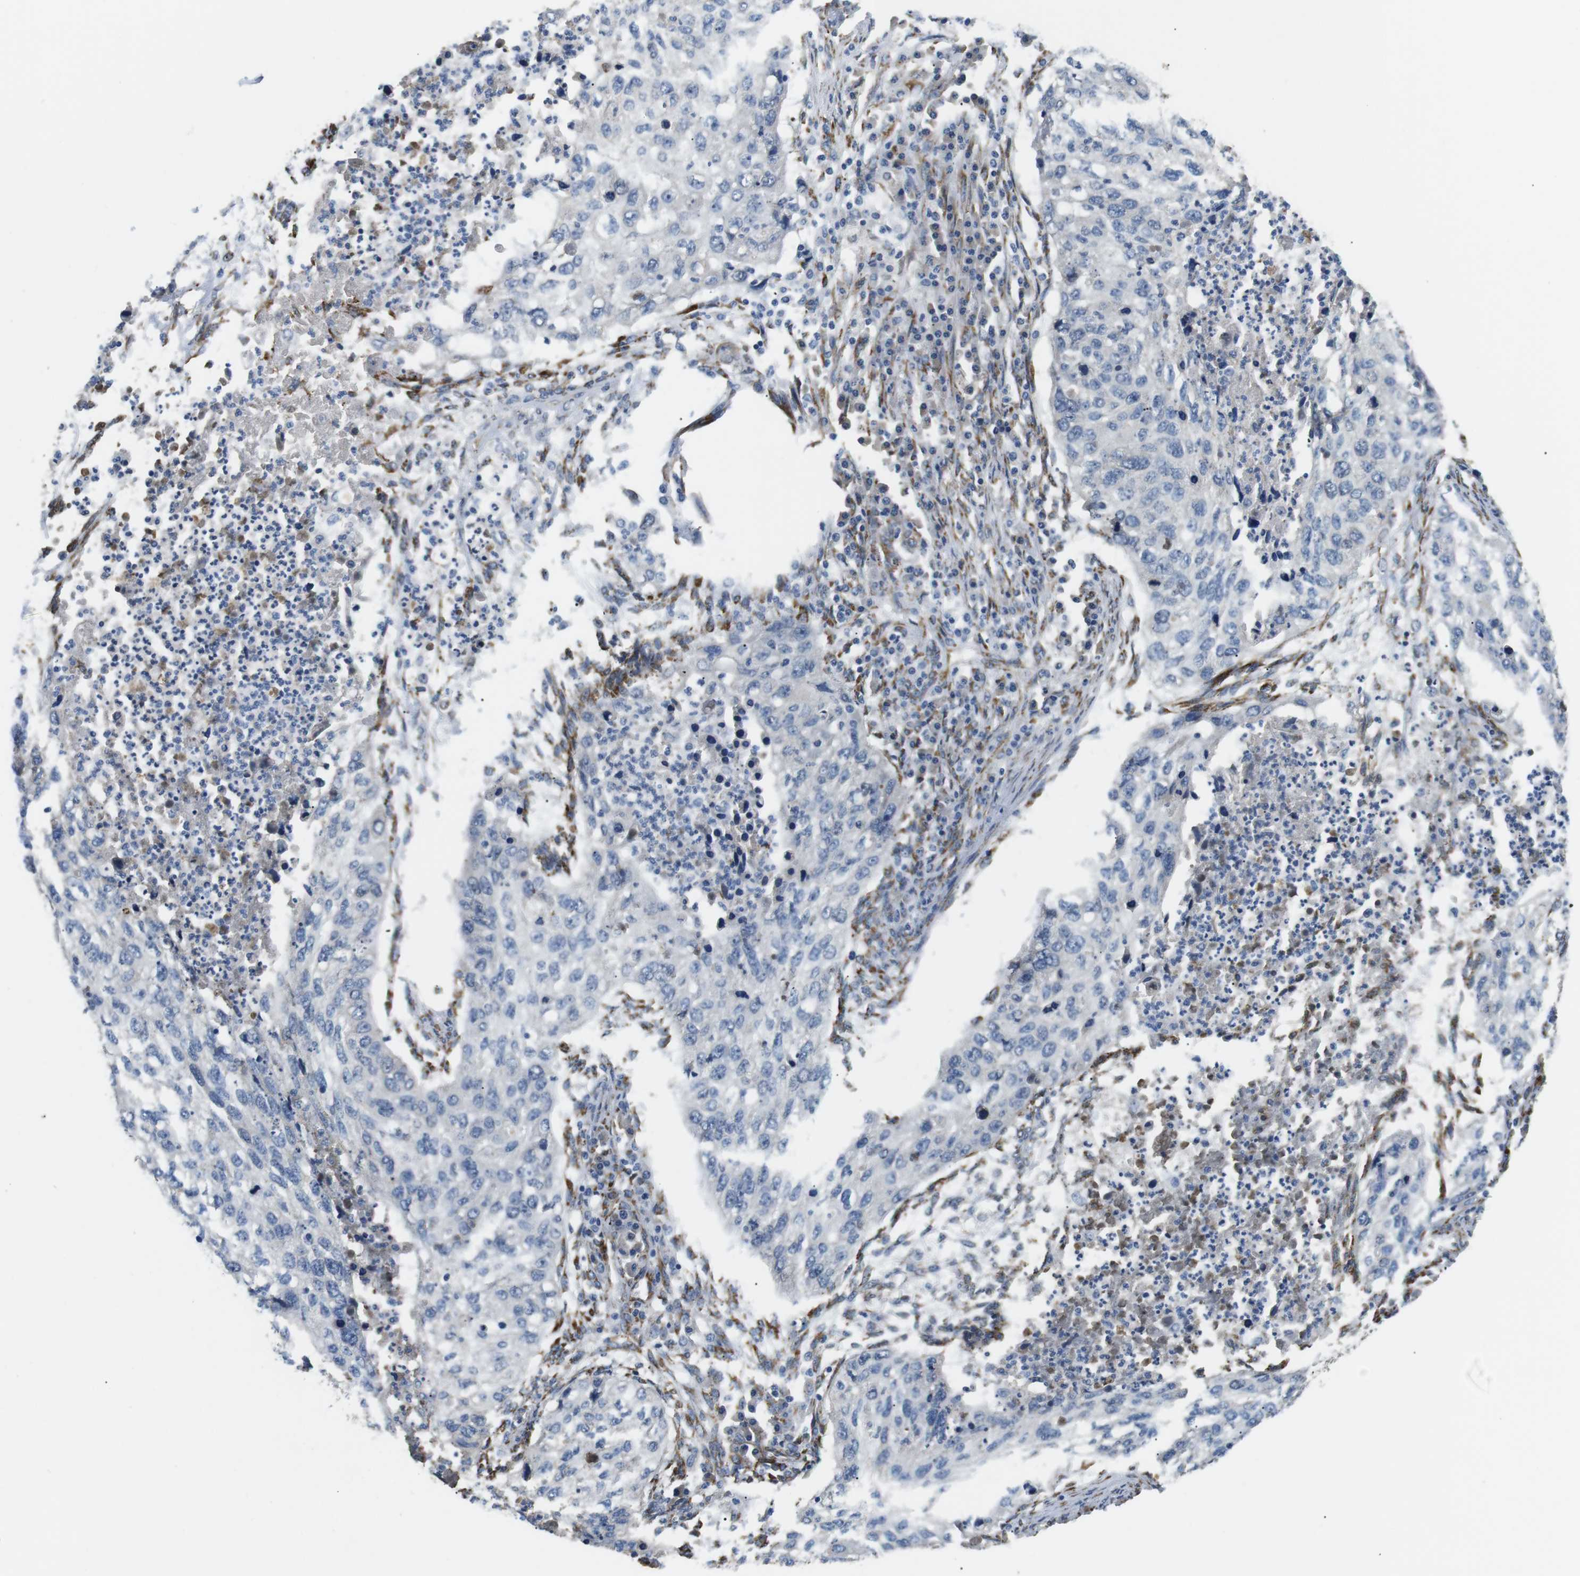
{"staining": {"intensity": "negative", "quantity": "none", "location": "none"}, "tissue": "lung cancer", "cell_type": "Tumor cells", "image_type": "cancer", "snomed": [{"axis": "morphology", "description": "Squamous cell carcinoma, NOS"}, {"axis": "topography", "description": "Lung"}], "caption": "Histopathology image shows no significant protein positivity in tumor cells of lung squamous cell carcinoma.", "gene": "UNC5CL", "patient": {"sex": "female", "age": 63}}